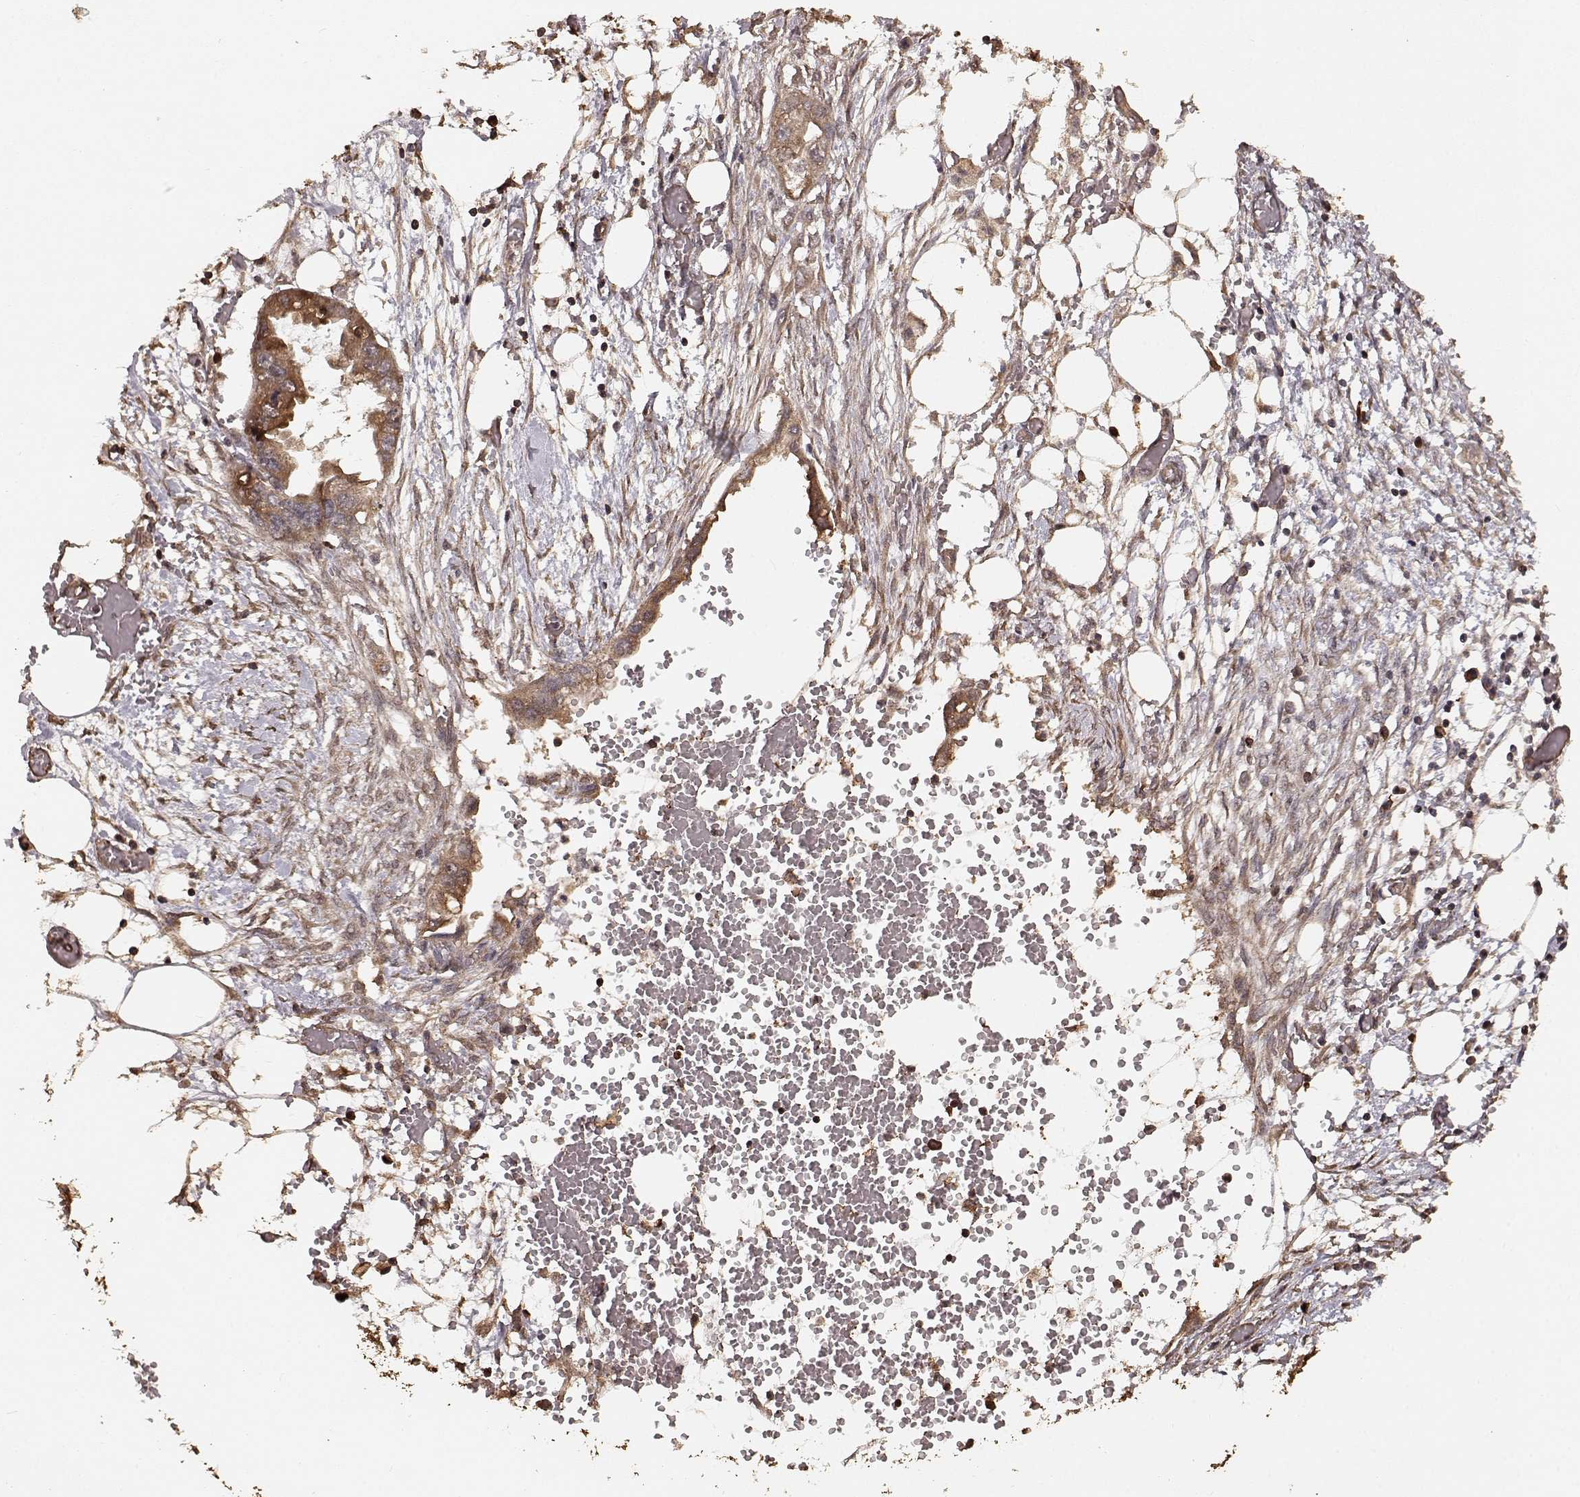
{"staining": {"intensity": "moderate", "quantity": ">75%", "location": "cytoplasmic/membranous"}, "tissue": "endometrial cancer", "cell_type": "Tumor cells", "image_type": "cancer", "snomed": [{"axis": "morphology", "description": "Adenocarcinoma, NOS"}, {"axis": "morphology", "description": "Adenocarcinoma, metastatic, NOS"}, {"axis": "topography", "description": "Adipose tissue"}, {"axis": "topography", "description": "Endometrium"}], "caption": "DAB (3,3'-diaminobenzidine) immunohistochemical staining of human adenocarcinoma (endometrial) shows moderate cytoplasmic/membranous protein staining in about >75% of tumor cells.", "gene": "USP15", "patient": {"sex": "female", "age": 67}}